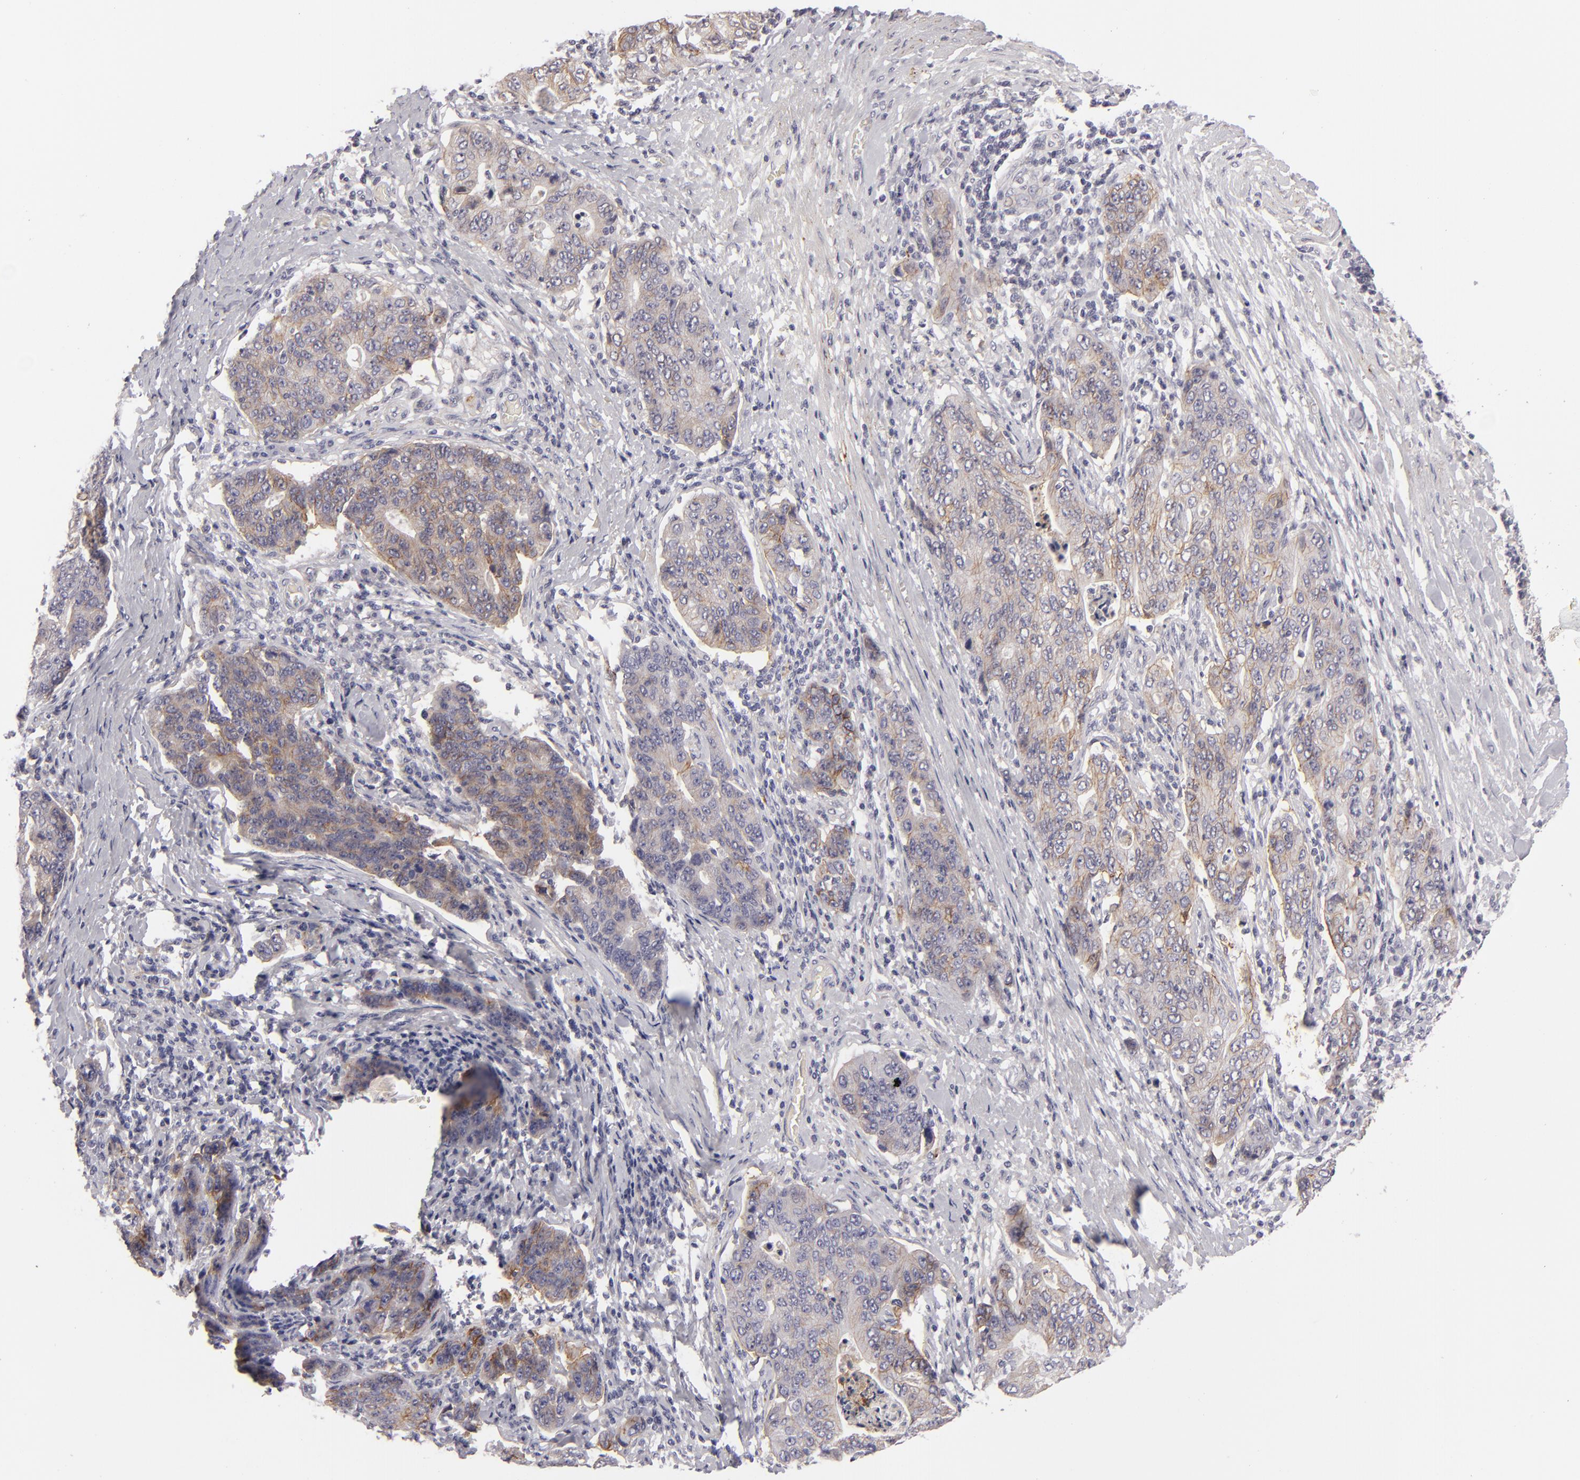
{"staining": {"intensity": "weak", "quantity": "<25%", "location": "cytoplasmic/membranous"}, "tissue": "stomach cancer", "cell_type": "Tumor cells", "image_type": "cancer", "snomed": [{"axis": "morphology", "description": "Adenocarcinoma, NOS"}, {"axis": "topography", "description": "Esophagus"}, {"axis": "topography", "description": "Stomach"}], "caption": "Tumor cells show no significant protein staining in adenocarcinoma (stomach).", "gene": "ALCAM", "patient": {"sex": "male", "age": 74}}